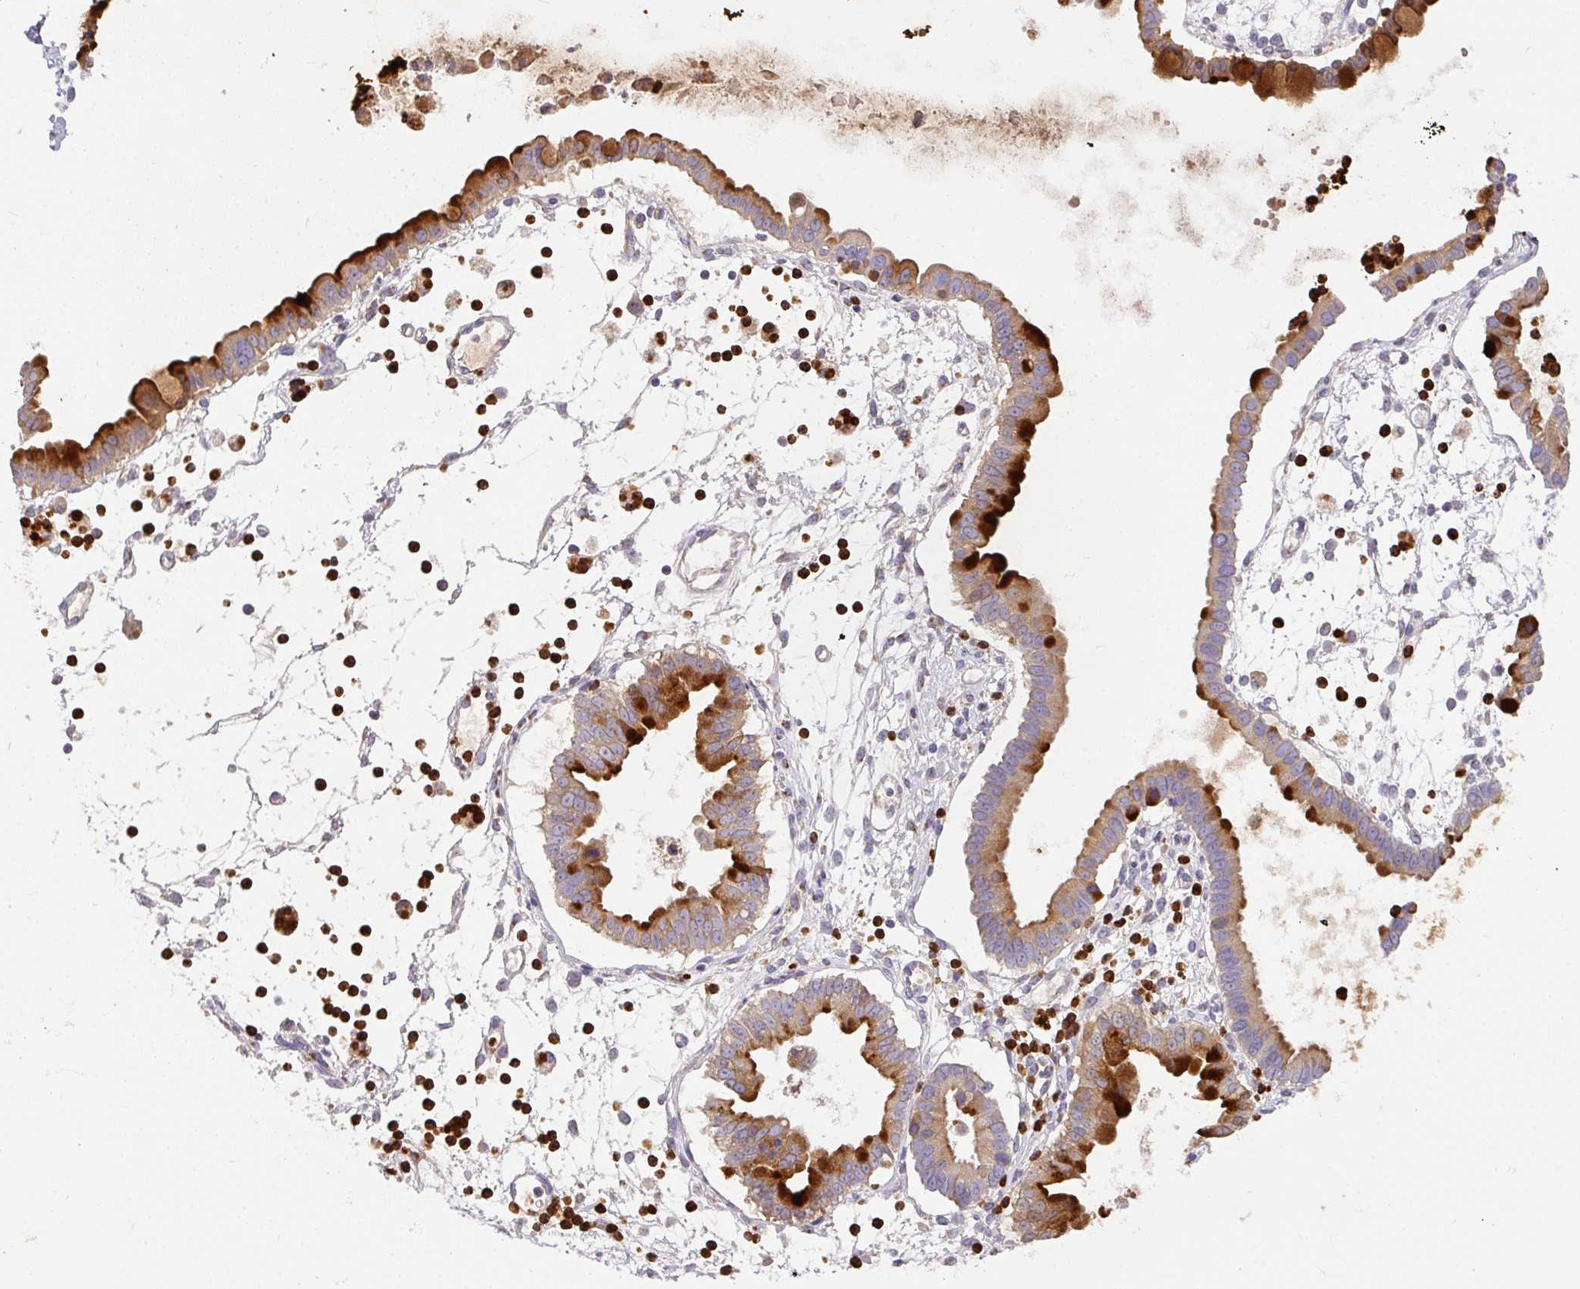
{"staining": {"intensity": "strong", "quantity": "25%-75%", "location": "cytoplasmic/membranous"}, "tissue": "ovarian cancer", "cell_type": "Tumor cells", "image_type": "cancer", "snomed": [{"axis": "morphology", "description": "Cystadenocarcinoma, mucinous, NOS"}, {"axis": "topography", "description": "Ovary"}], "caption": "Protein staining shows strong cytoplasmic/membranous positivity in about 25%-75% of tumor cells in ovarian cancer (mucinous cystadenocarcinoma). (Stains: DAB (3,3'-diaminobenzidine) in brown, nuclei in blue, Microscopy: brightfield microscopy at high magnification).", "gene": "CRISP3", "patient": {"sex": "female", "age": 61}}